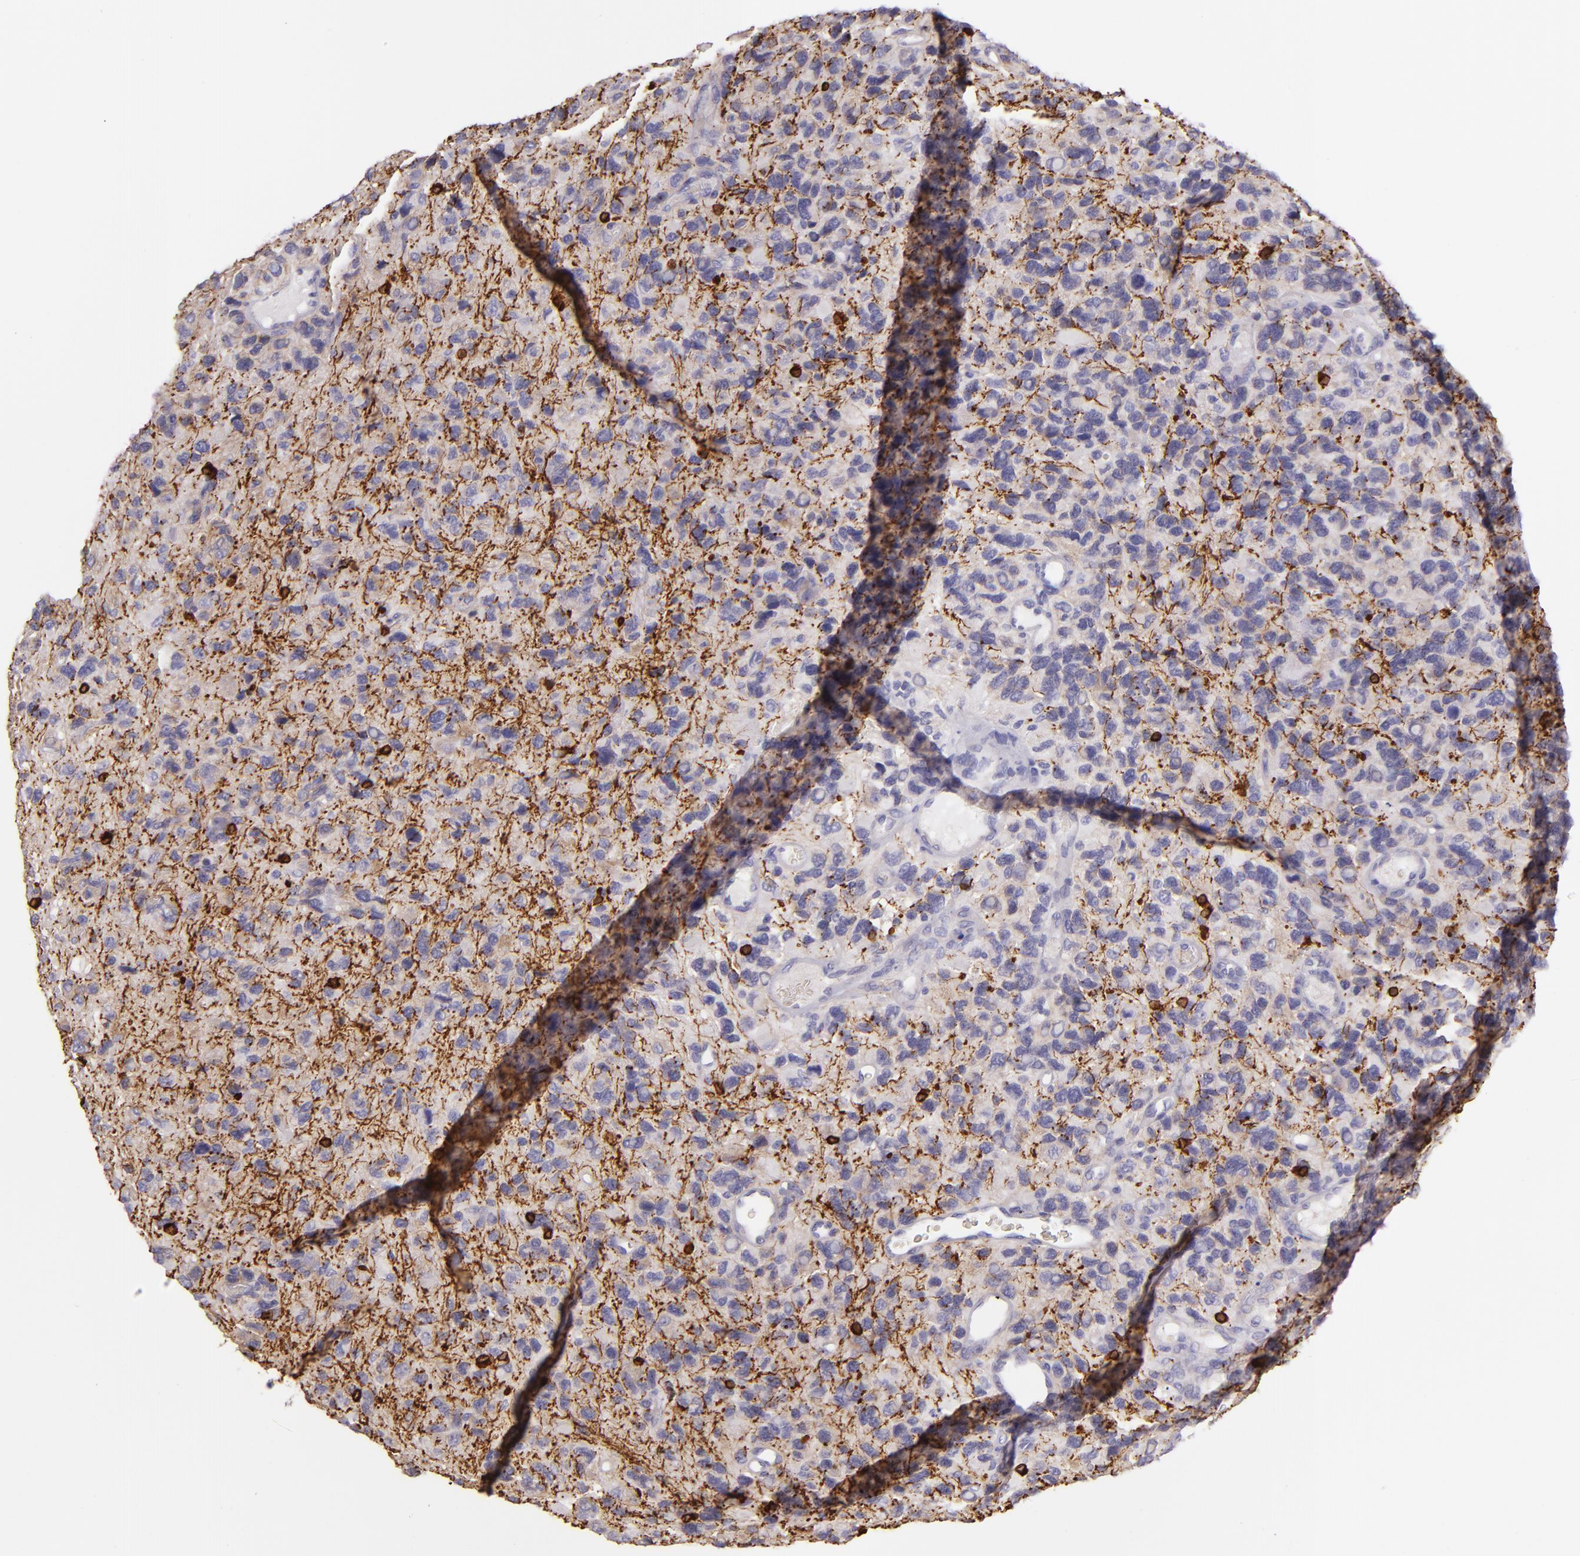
{"staining": {"intensity": "negative", "quantity": "none", "location": "none"}, "tissue": "glioma", "cell_type": "Tumor cells", "image_type": "cancer", "snomed": [{"axis": "morphology", "description": "Glioma, malignant, High grade"}, {"axis": "topography", "description": "Brain"}], "caption": "A histopathology image of human high-grade glioma (malignant) is negative for staining in tumor cells.", "gene": "ZC3H7B", "patient": {"sex": "male", "age": 77}}